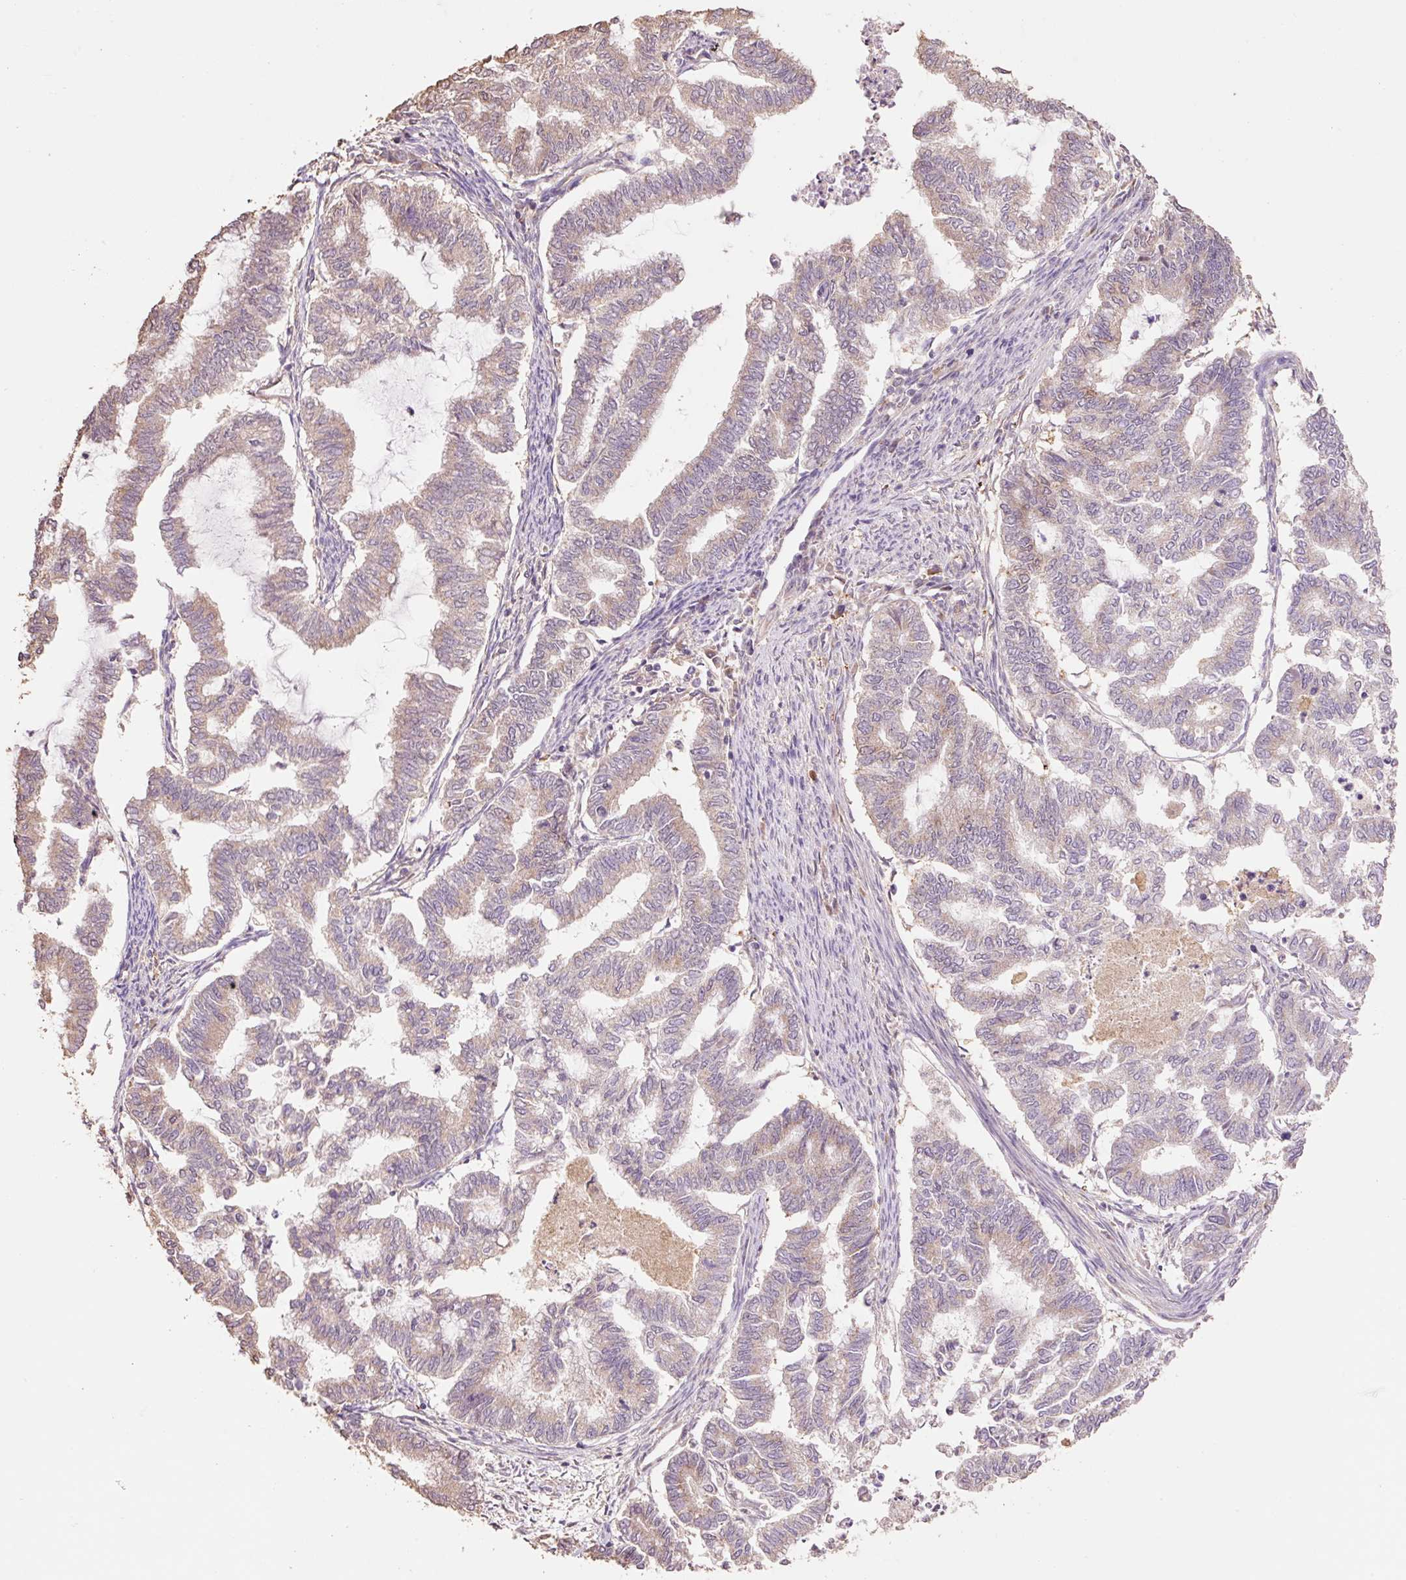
{"staining": {"intensity": "weak", "quantity": ">75%", "location": "cytoplasmic/membranous"}, "tissue": "endometrial cancer", "cell_type": "Tumor cells", "image_type": "cancer", "snomed": [{"axis": "morphology", "description": "Adenocarcinoma, NOS"}, {"axis": "topography", "description": "Endometrium"}], "caption": "Immunohistochemical staining of human adenocarcinoma (endometrial) reveals weak cytoplasmic/membranous protein positivity in approximately >75% of tumor cells.", "gene": "HERC2", "patient": {"sex": "female", "age": 79}}